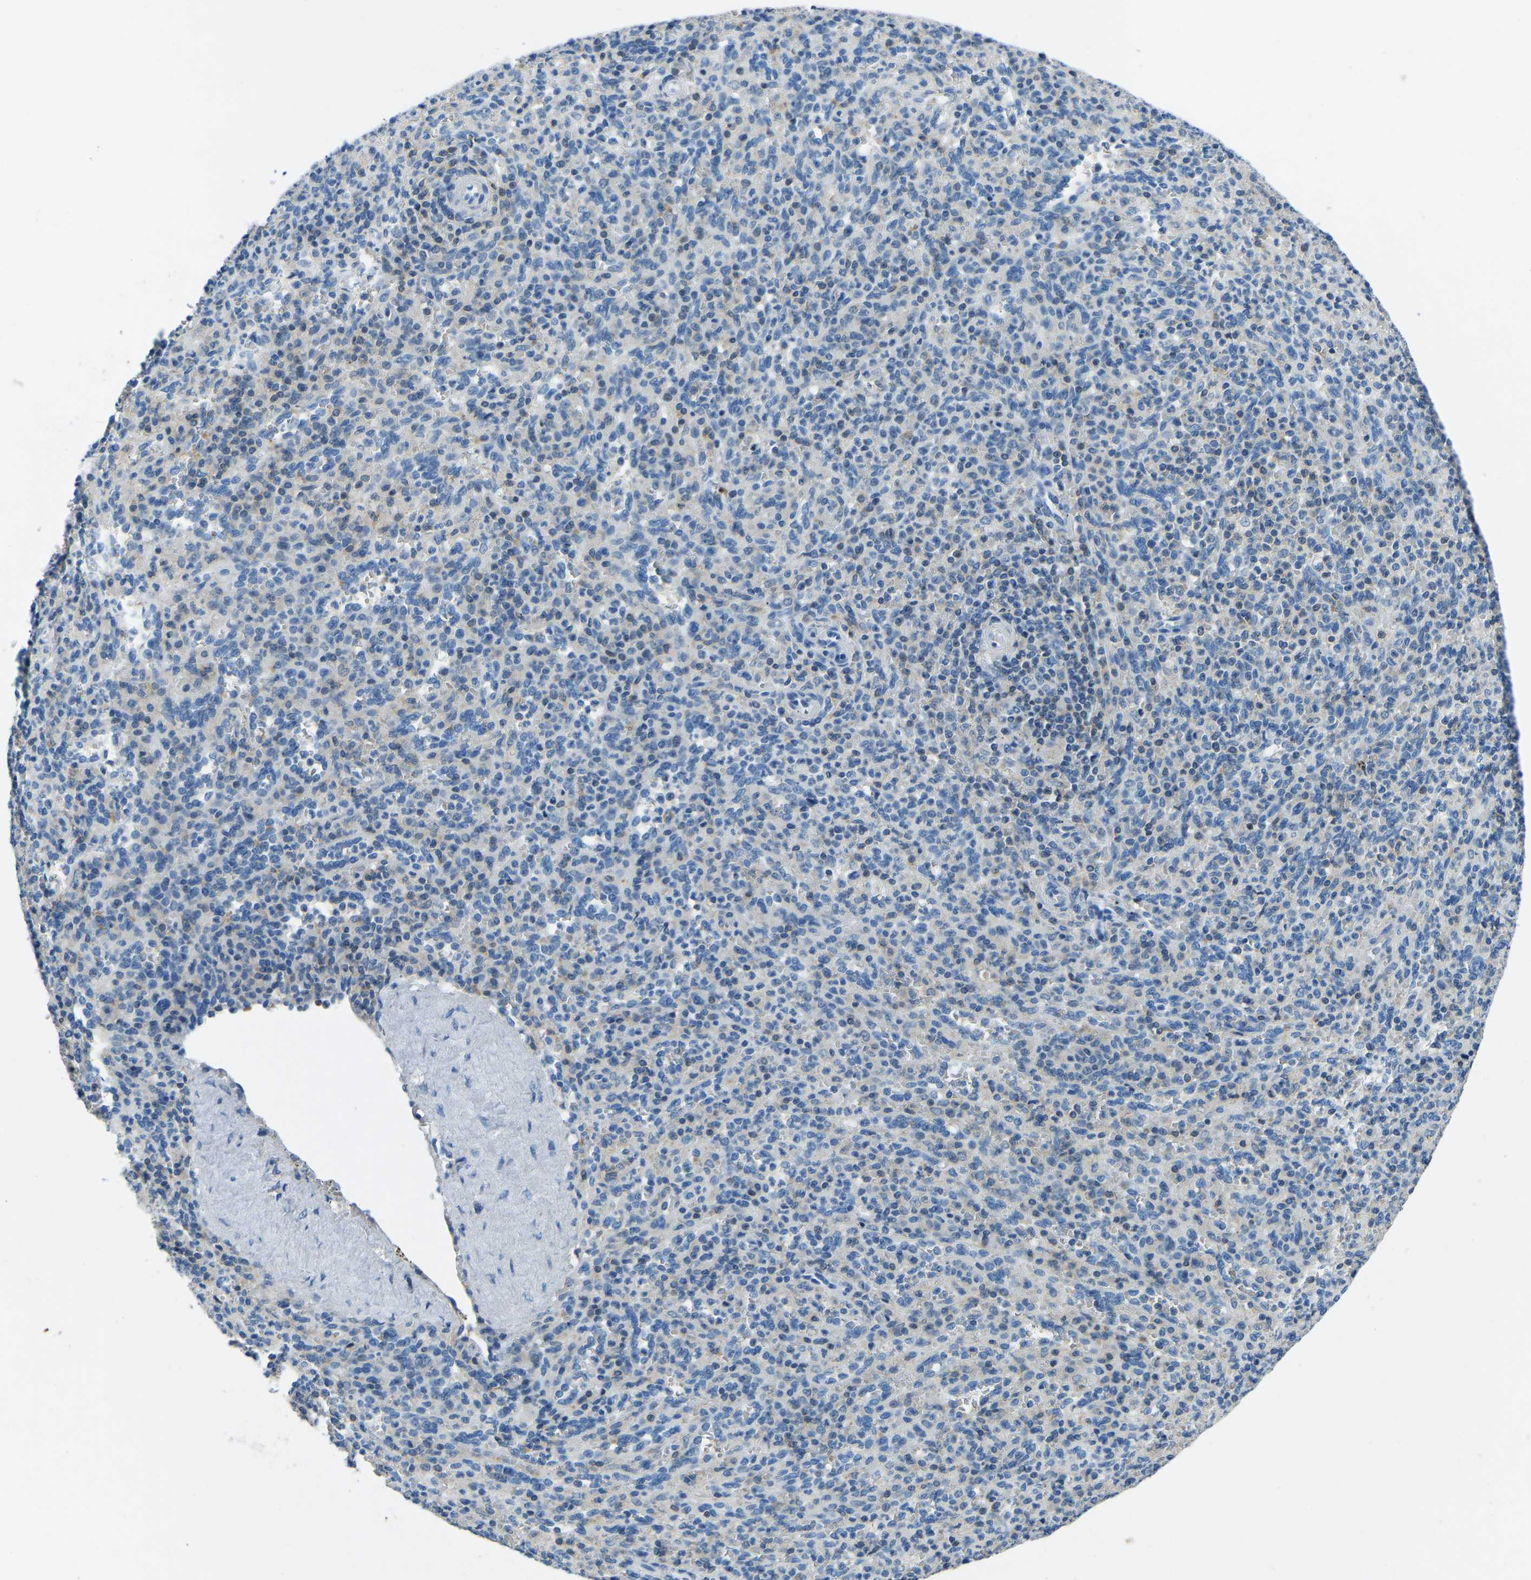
{"staining": {"intensity": "negative", "quantity": "none", "location": "none"}, "tissue": "spleen", "cell_type": "Cells in red pulp", "image_type": "normal", "snomed": [{"axis": "morphology", "description": "Normal tissue, NOS"}, {"axis": "topography", "description": "Spleen"}], "caption": "An immunohistochemistry photomicrograph of benign spleen is shown. There is no staining in cells in red pulp of spleen.", "gene": "XIRP1", "patient": {"sex": "male", "age": 36}}